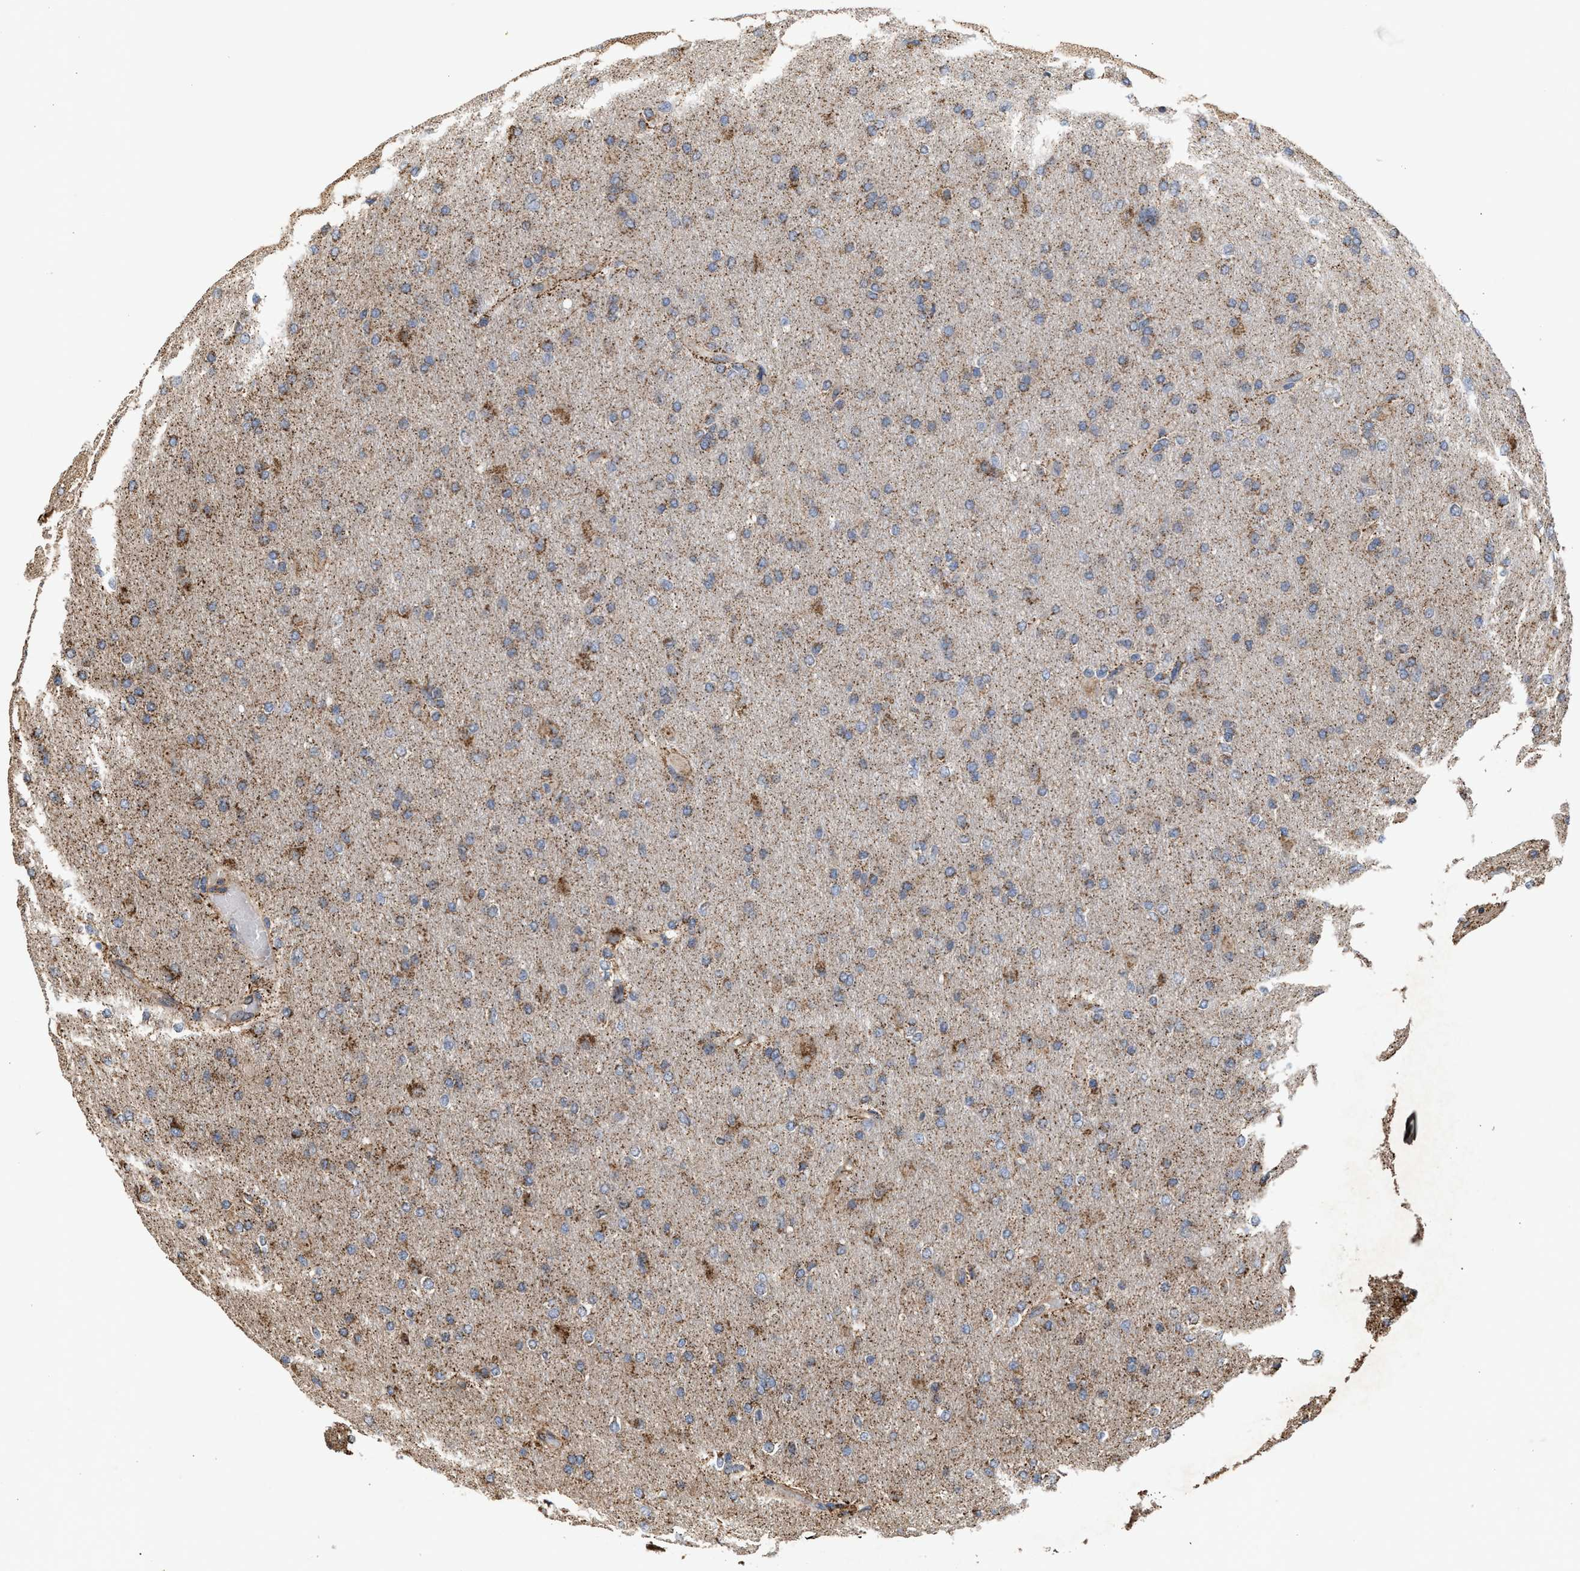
{"staining": {"intensity": "moderate", "quantity": "<25%", "location": "cytoplasmic/membranous"}, "tissue": "glioma", "cell_type": "Tumor cells", "image_type": "cancer", "snomed": [{"axis": "morphology", "description": "Glioma, malignant, High grade"}, {"axis": "topography", "description": "Cerebral cortex"}], "caption": "Brown immunohistochemical staining in human malignant glioma (high-grade) exhibits moderate cytoplasmic/membranous staining in about <25% of tumor cells.", "gene": "EXOSC2", "patient": {"sex": "female", "age": 36}}